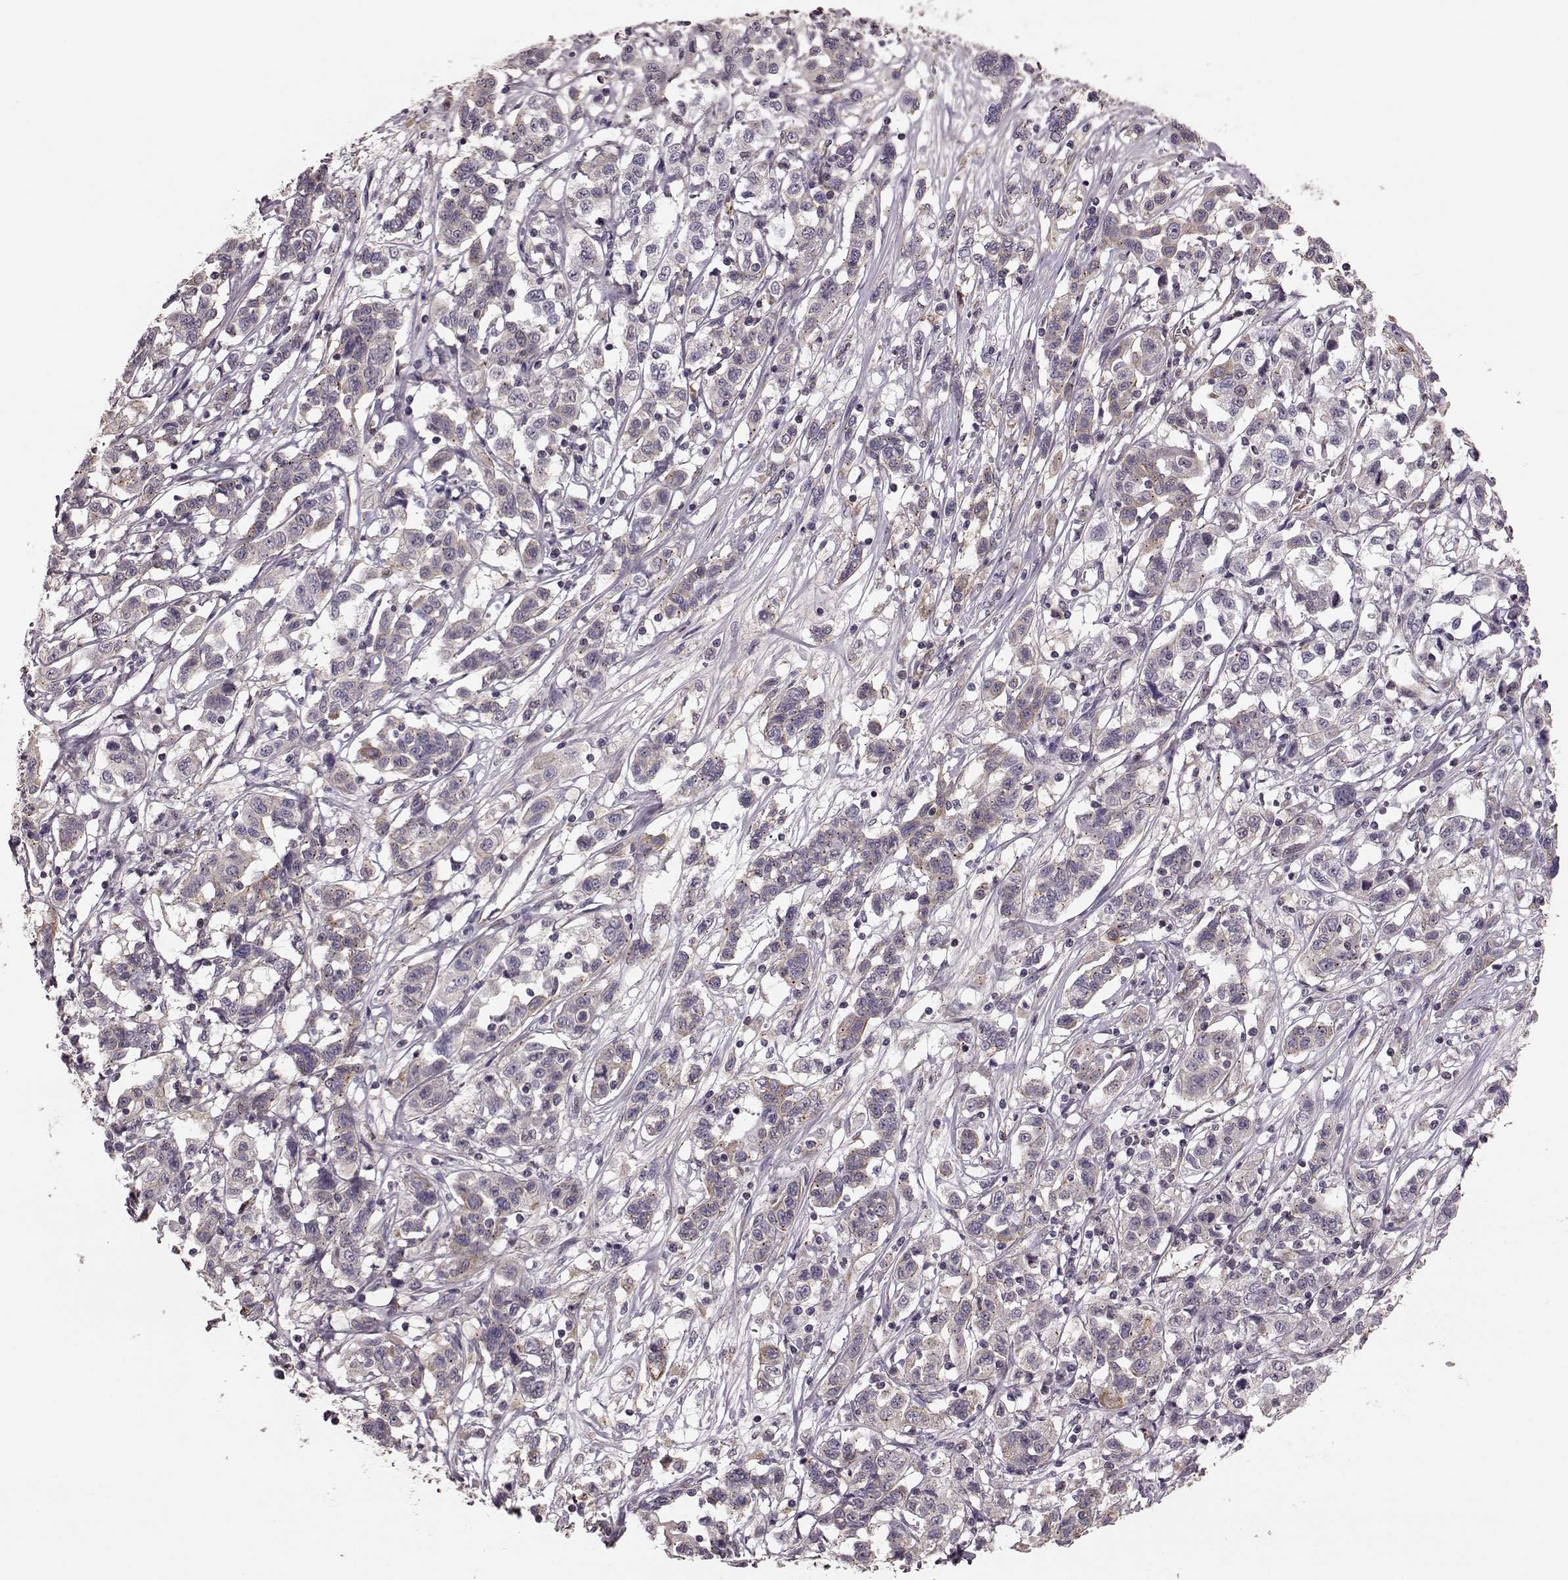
{"staining": {"intensity": "weak", "quantity": "25%-75%", "location": "cytoplasmic/membranous"}, "tissue": "liver cancer", "cell_type": "Tumor cells", "image_type": "cancer", "snomed": [{"axis": "morphology", "description": "Adenocarcinoma, NOS"}, {"axis": "morphology", "description": "Cholangiocarcinoma"}, {"axis": "topography", "description": "Liver"}], "caption": "A histopathology image showing weak cytoplasmic/membranous staining in about 25%-75% of tumor cells in liver adenocarcinoma, as visualized by brown immunohistochemical staining.", "gene": "NTF3", "patient": {"sex": "male", "age": 64}}